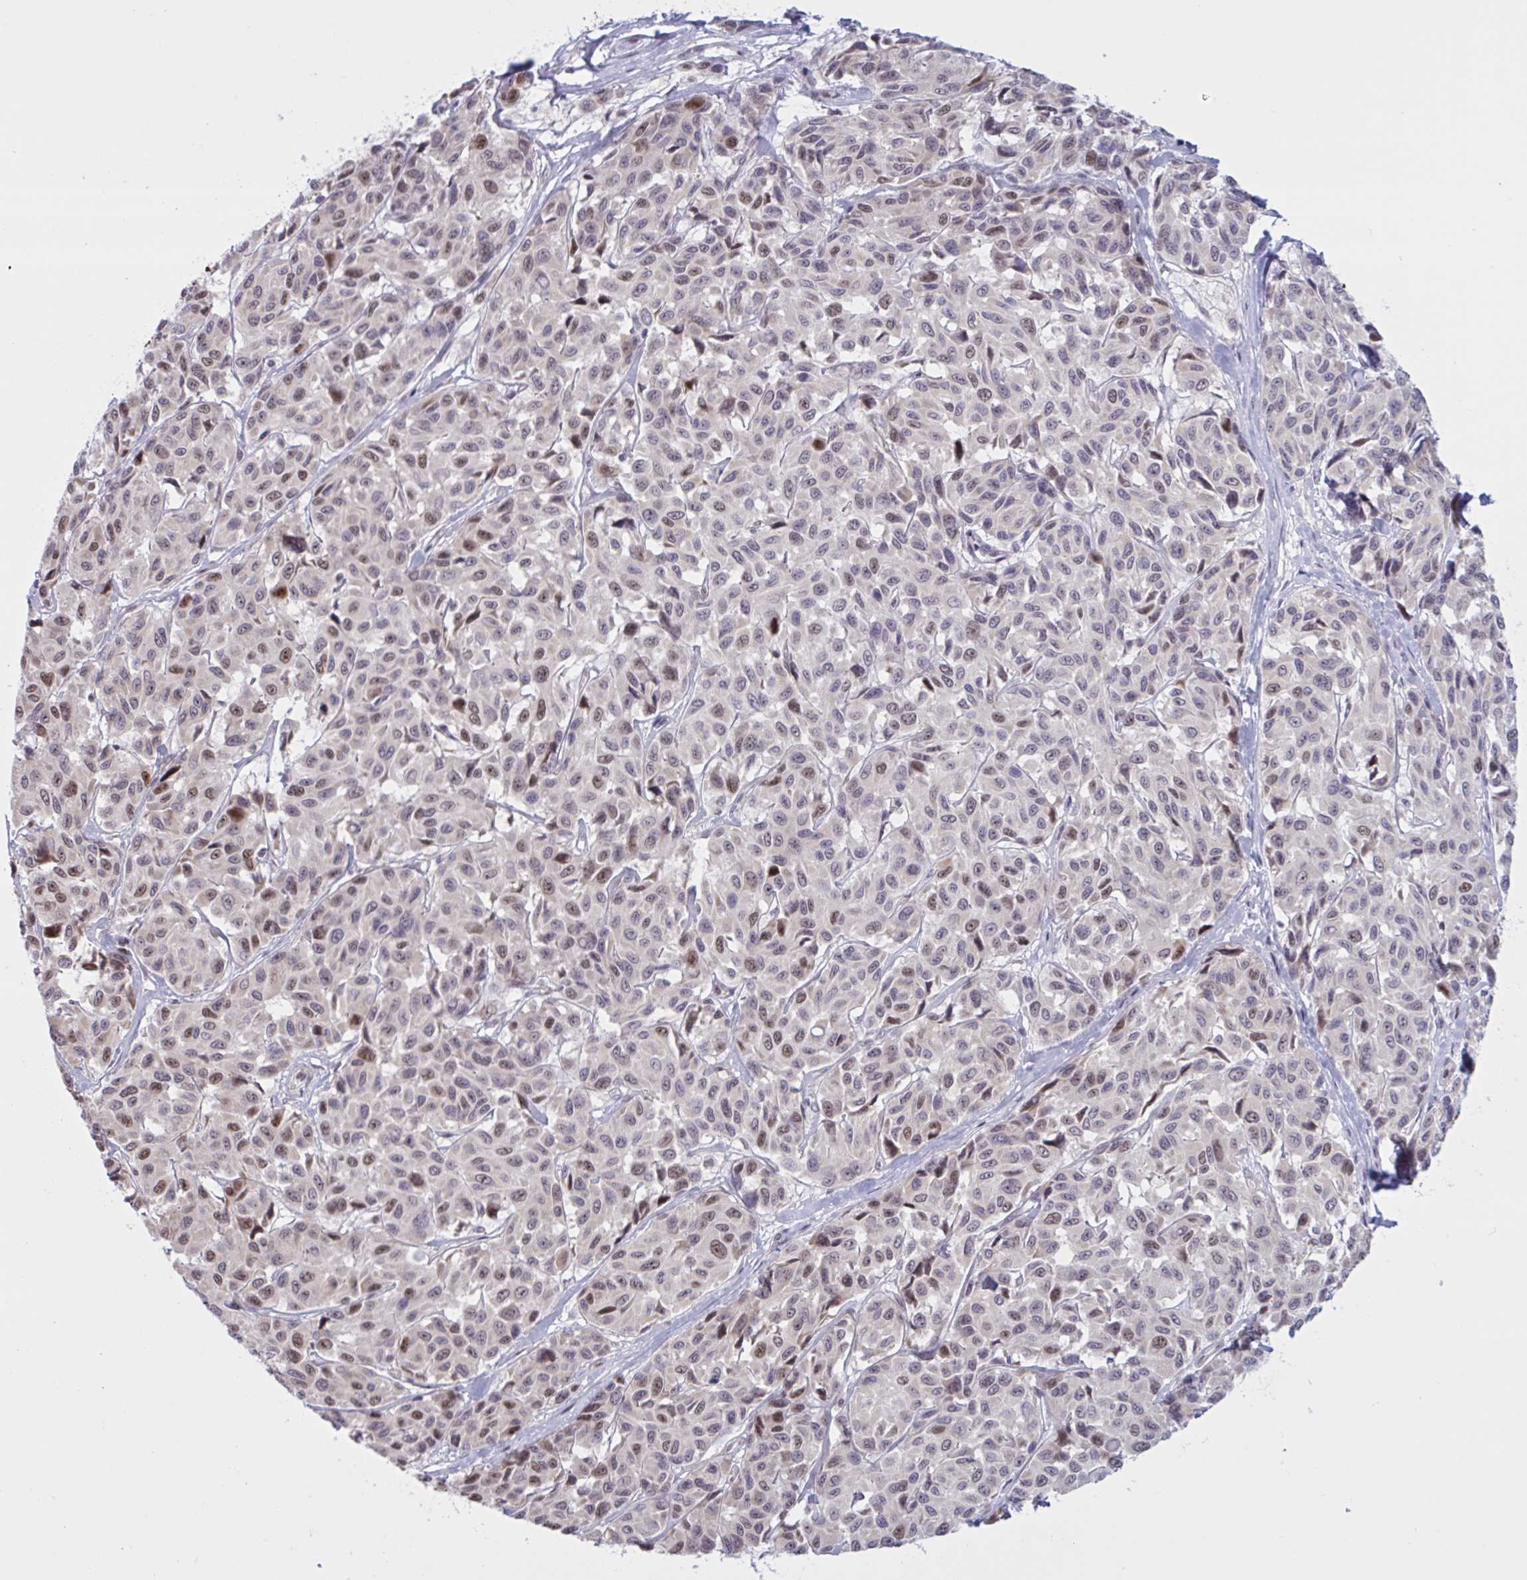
{"staining": {"intensity": "weak", "quantity": "25%-75%", "location": "nuclear"}, "tissue": "melanoma", "cell_type": "Tumor cells", "image_type": "cancer", "snomed": [{"axis": "morphology", "description": "Malignant melanoma, NOS"}, {"axis": "topography", "description": "Skin"}], "caption": "This is a micrograph of immunohistochemistry (IHC) staining of melanoma, which shows weak staining in the nuclear of tumor cells.", "gene": "PRMT6", "patient": {"sex": "female", "age": 66}}